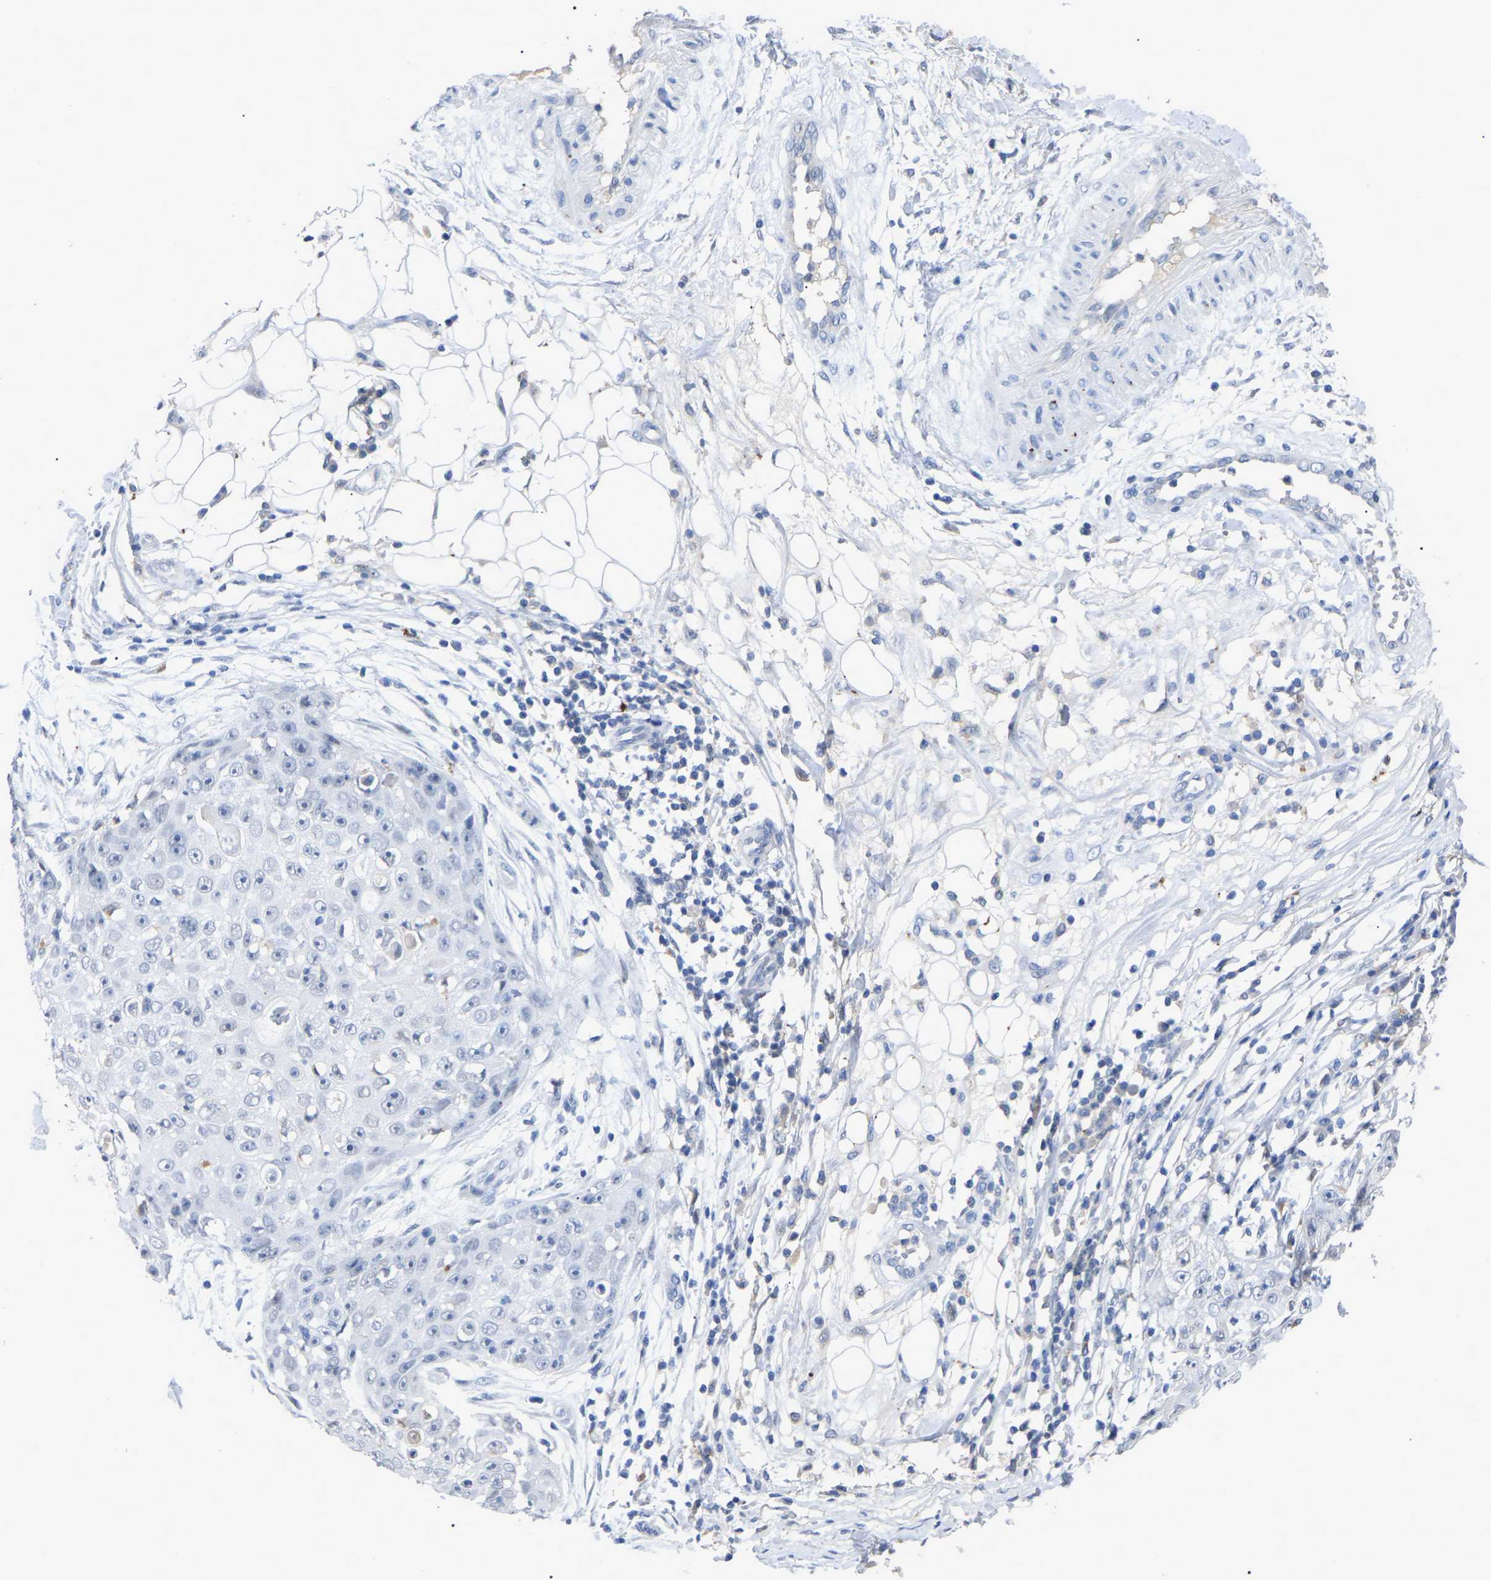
{"staining": {"intensity": "negative", "quantity": "none", "location": "none"}, "tissue": "skin cancer", "cell_type": "Tumor cells", "image_type": "cancer", "snomed": [{"axis": "morphology", "description": "Squamous cell carcinoma, NOS"}, {"axis": "topography", "description": "Skin"}], "caption": "Tumor cells are negative for protein expression in human skin cancer (squamous cell carcinoma). The staining is performed using DAB (3,3'-diaminobenzidine) brown chromogen with nuclei counter-stained in using hematoxylin.", "gene": "SMPD2", "patient": {"sex": "male", "age": 86}}